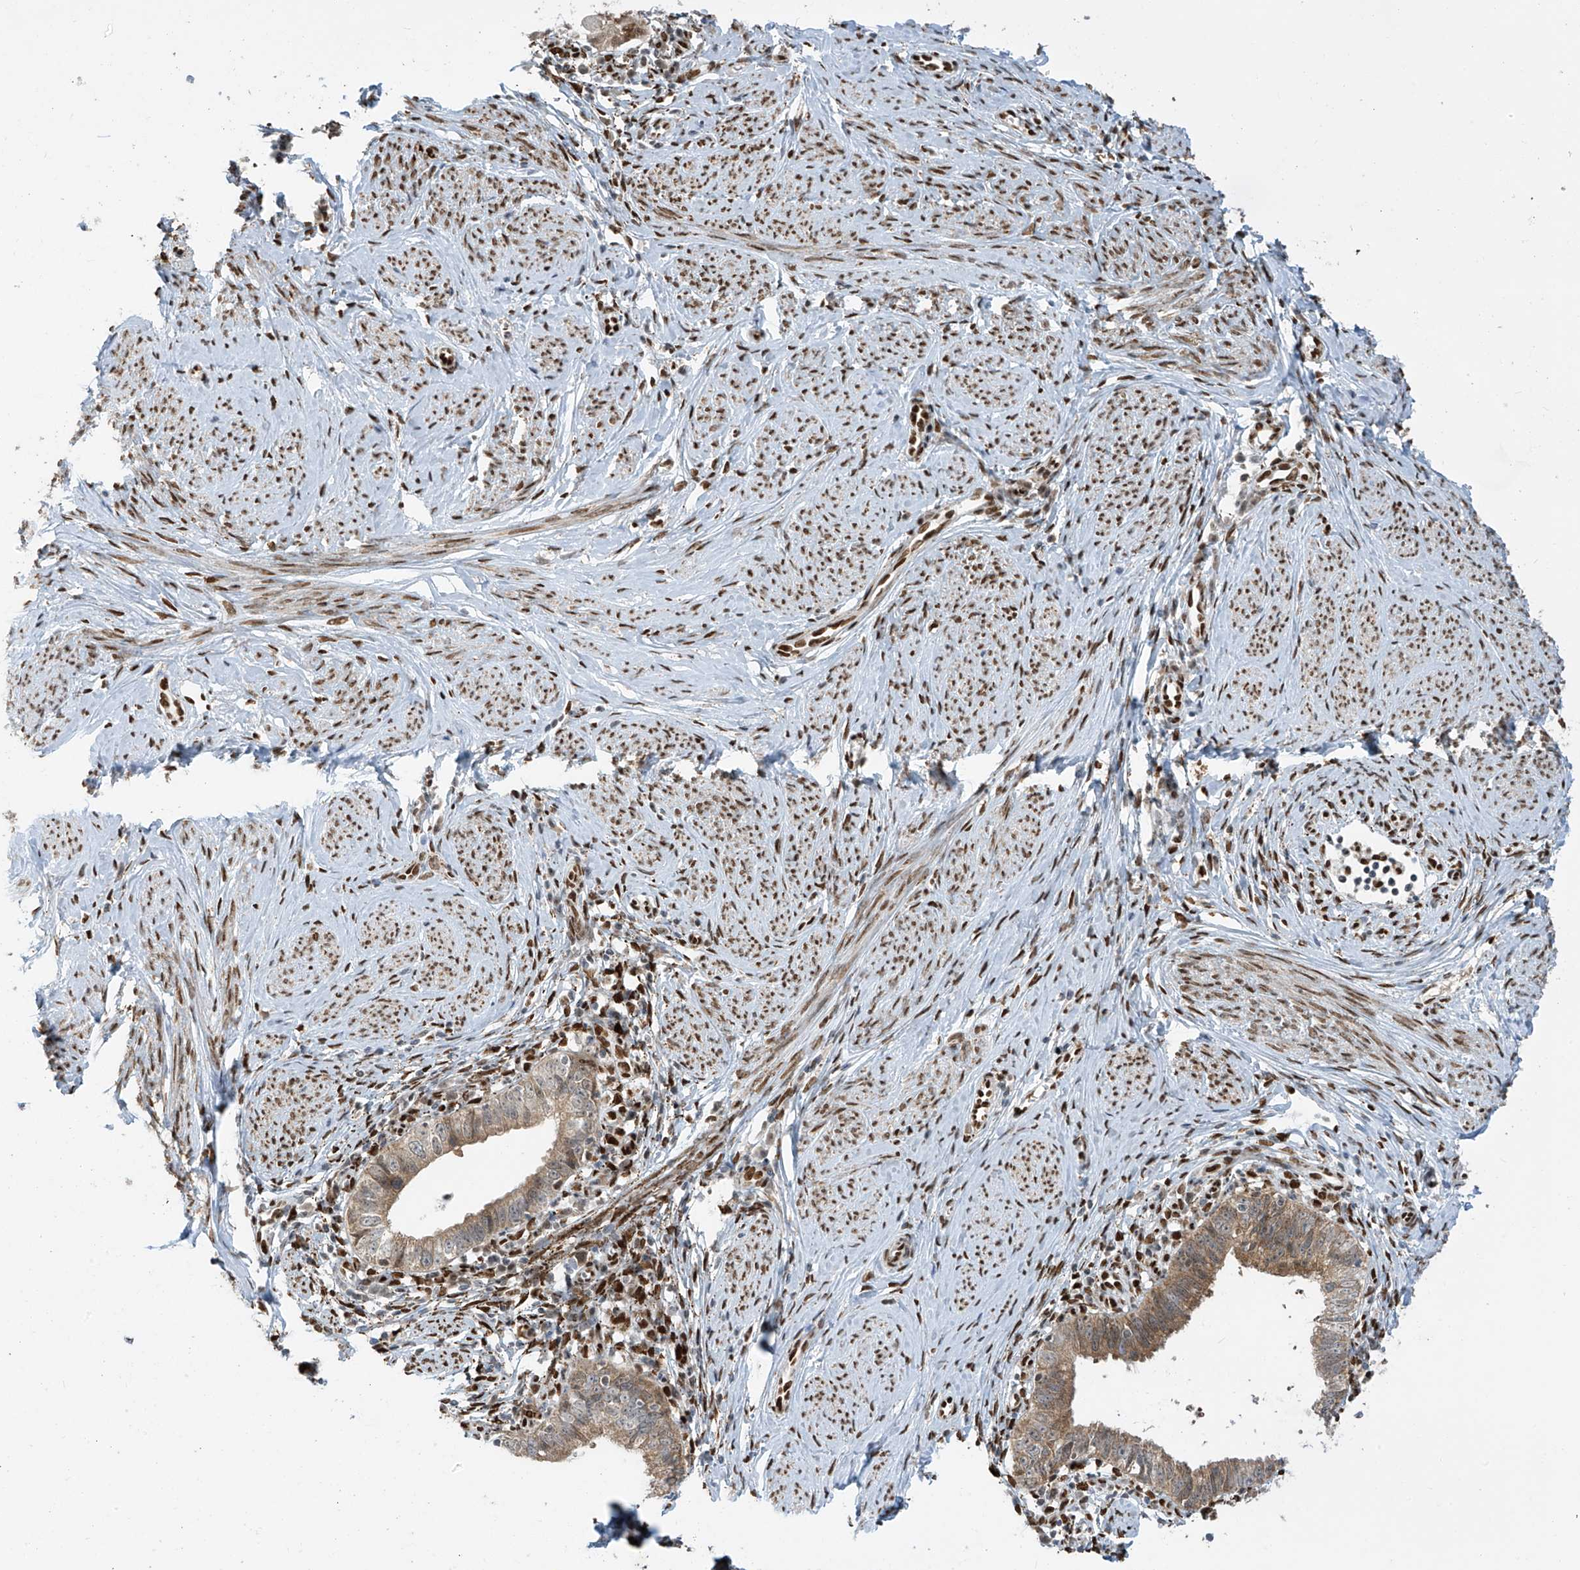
{"staining": {"intensity": "moderate", "quantity": "<25%", "location": "cytoplasmic/membranous"}, "tissue": "cervical cancer", "cell_type": "Tumor cells", "image_type": "cancer", "snomed": [{"axis": "morphology", "description": "Adenocarcinoma, NOS"}, {"axis": "topography", "description": "Cervix"}], "caption": "Protein expression analysis of cervical cancer shows moderate cytoplasmic/membranous positivity in about <25% of tumor cells.", "gene": "PM20D2", "patient": {"sex": "female", "age": 36}}